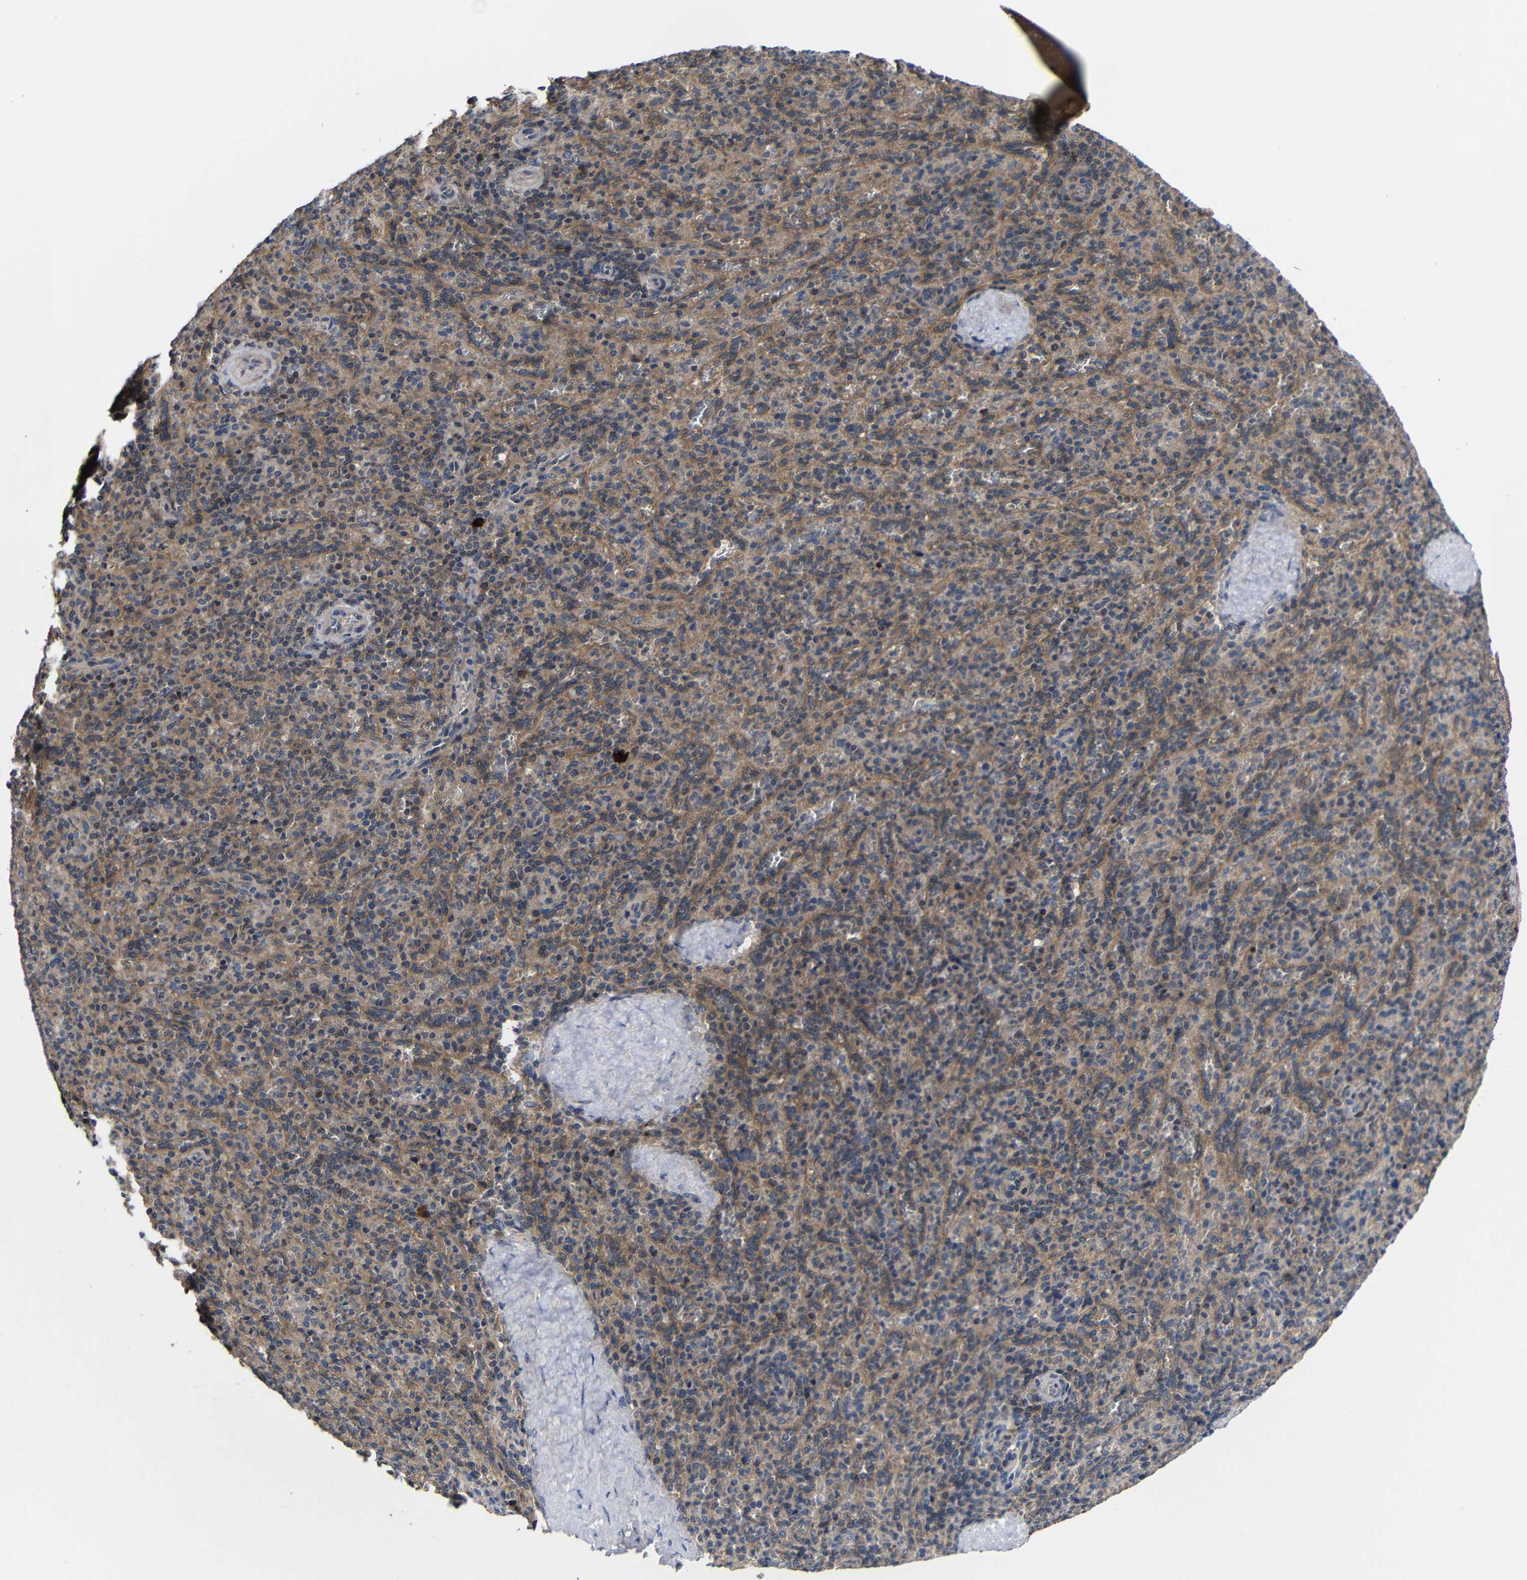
{"staining": {"intensity": "weak", "quantity": ">75%", "location": "cytoplasmic/membranous"}, "tissue": "spleen", "cell_type": "Cells in red pulp", "image_type": "normal", "snomed": [{"axis": "morphology", "description": "Normal tissue, NOS"}, {"axis": "topography", "description": "Spleen"}], "caption": "IHC (DAB) staining of normal human spleen reveals weak cytoplasmic/membranous protein staining in approximately >75% of cells in red pulp.", "gene": "LPAR5", "patient": {"sex": "male", "age": 36}}